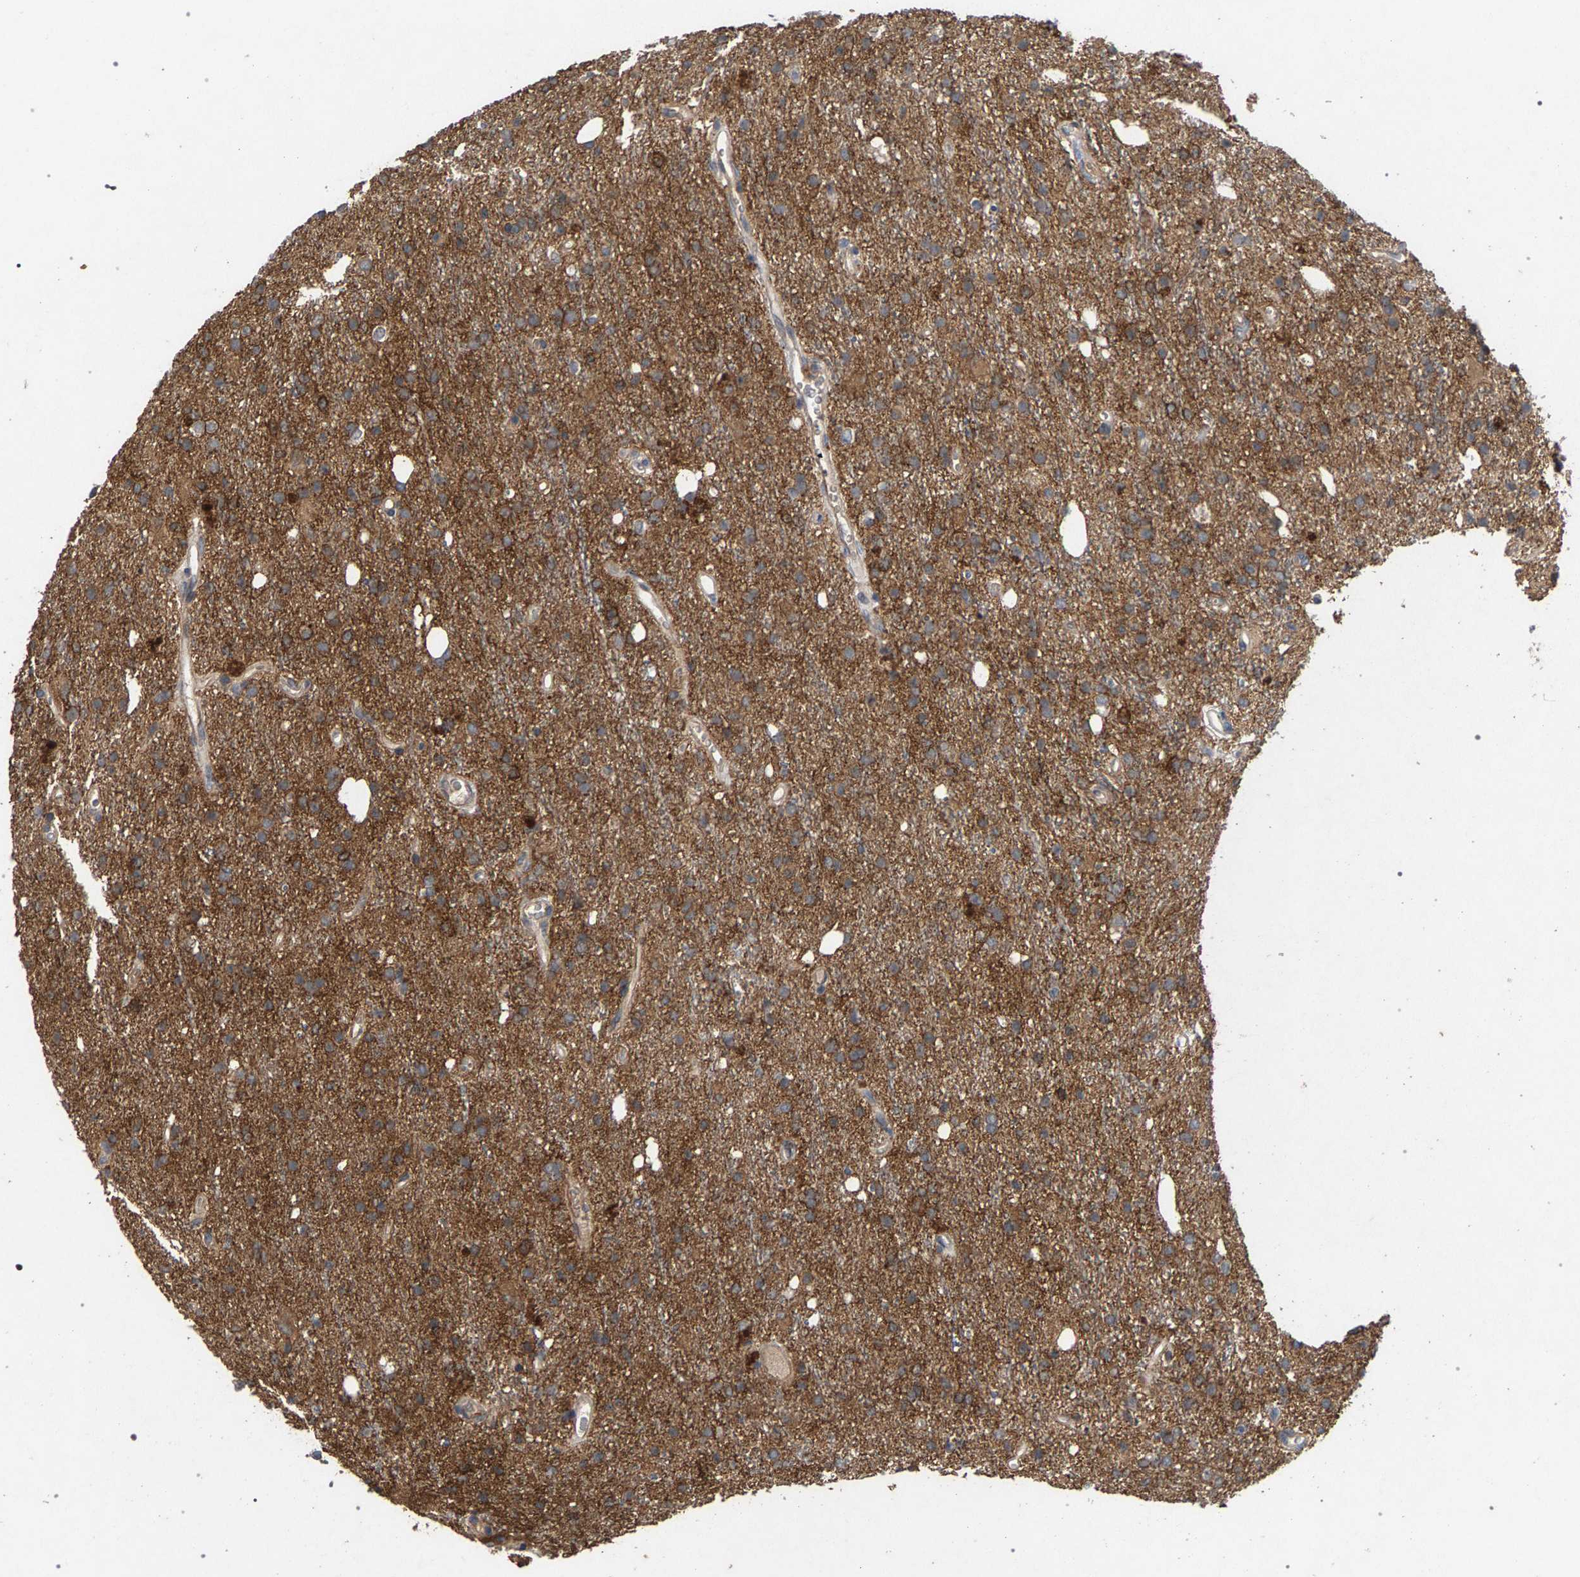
{"staining": {"intensity": "moderate", "quantity": ">75%", "location": "cytoplasmic/membranous"}, "tissue": "glioma", "cell_type": "Tumor cells", "image_type": "cancer", "snomed": [{"axis": "morphology", "description": "Glioma, malignant, High grade"}, {"axis": "topography", "description": "Brain"}], "caption": "Glioma was stained to show a protein in brown. There is medium levels of moderate cytoplasmic/membranous staining in approximately >75% of tumor cells.", "gene": "SLC4A4", "patient": {"sex": "male", "age": 47}}